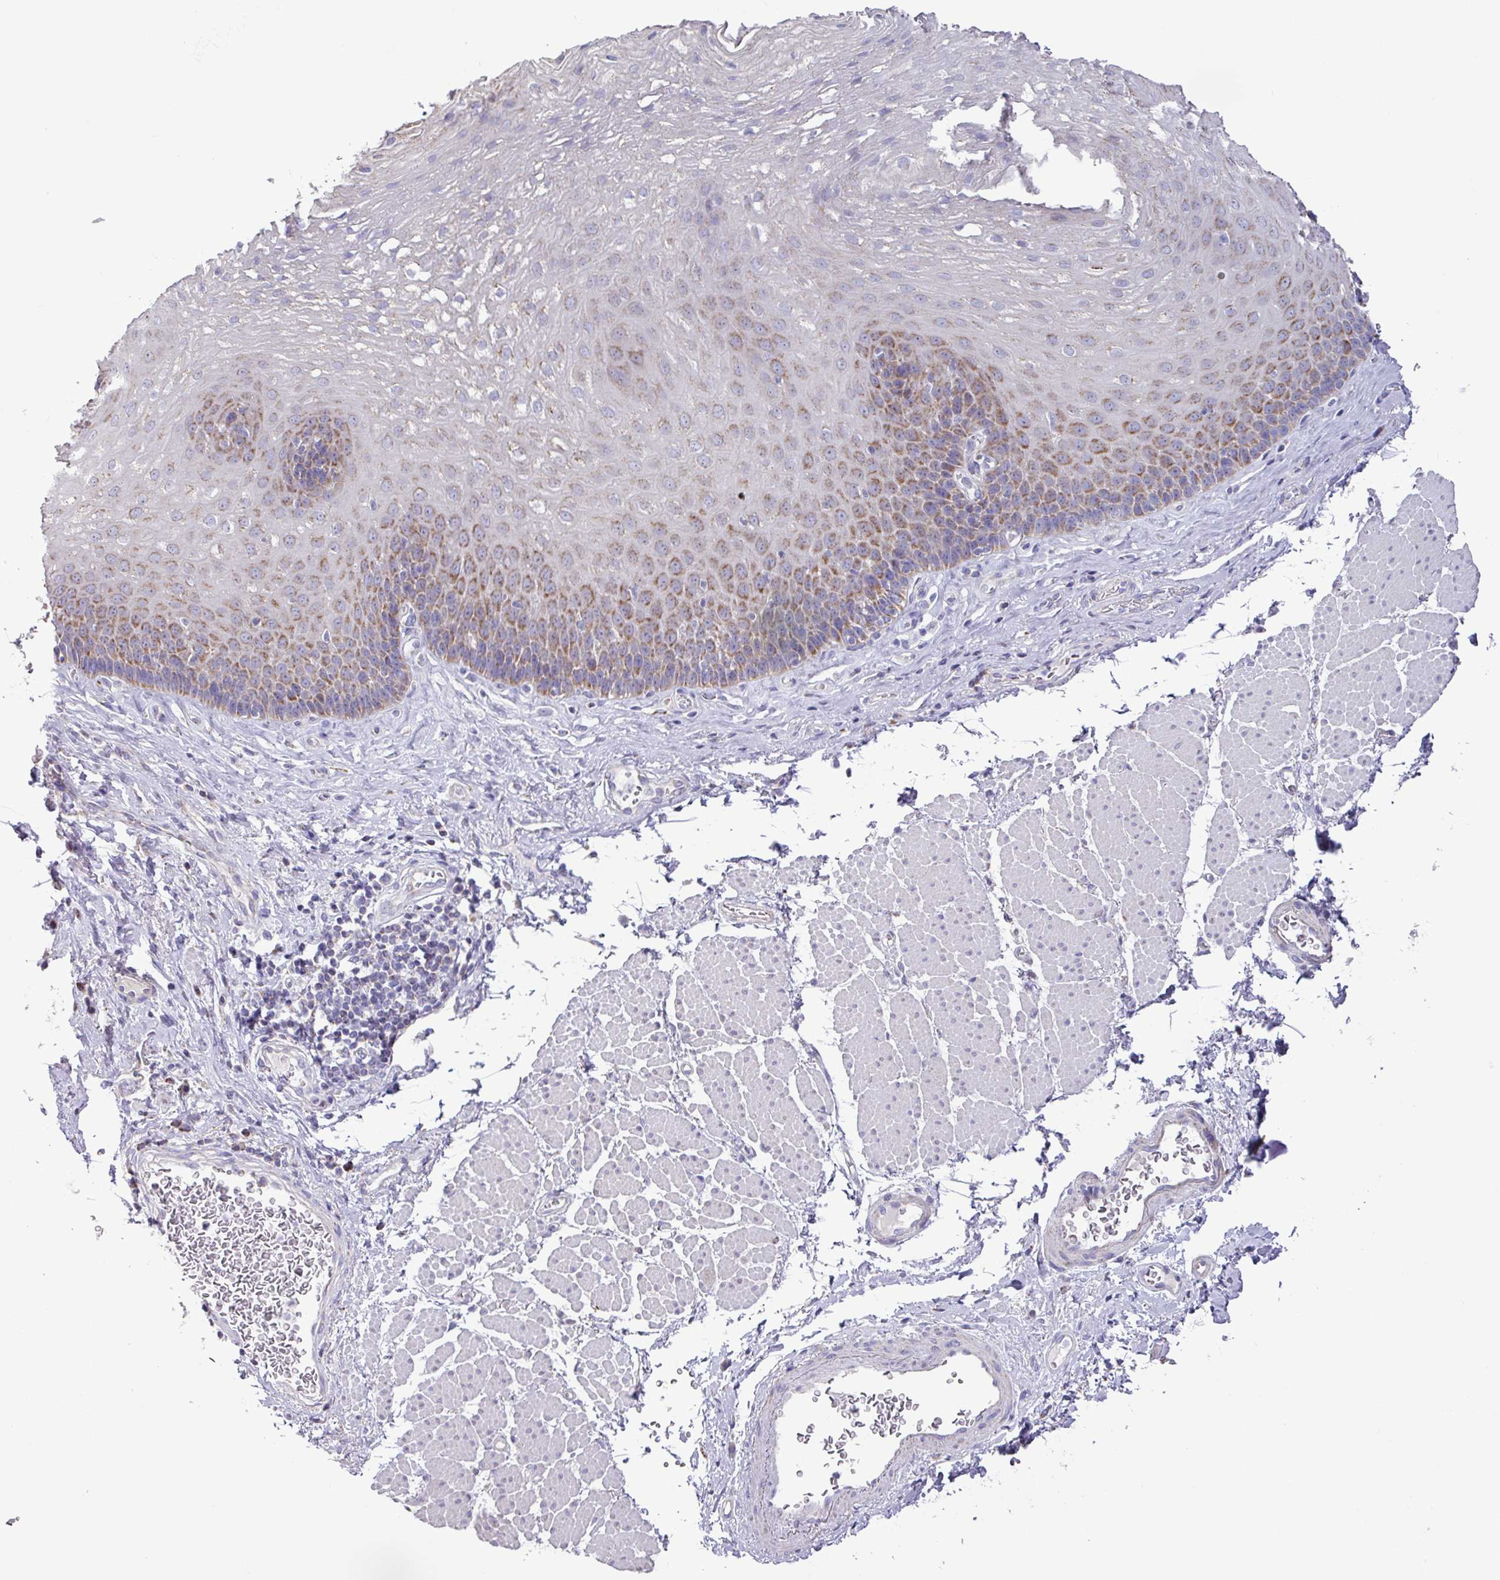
{"staining": {"intensity": "moderate", "quantity": "25%-75%", "location": "cytoplasmic/membranous"}, "tissue": "esophagus", "cell_type": "Squamous epithelial cells", "image_type": "normal", "snomed": [{"axis": "morphology", "description": "Normal tissue, NOS"}, {"axis": "topography", "description": "Esophagus"}], "caption": "IHC image of benign human esophagus stained for a protein (brown), which displays medium levels of moderate cytoplasmic/membranous expression in approximately 25%-75% of squamous epithelial cells.", "gene": "MT", "patient": {"sex": "female", "age": 66}}